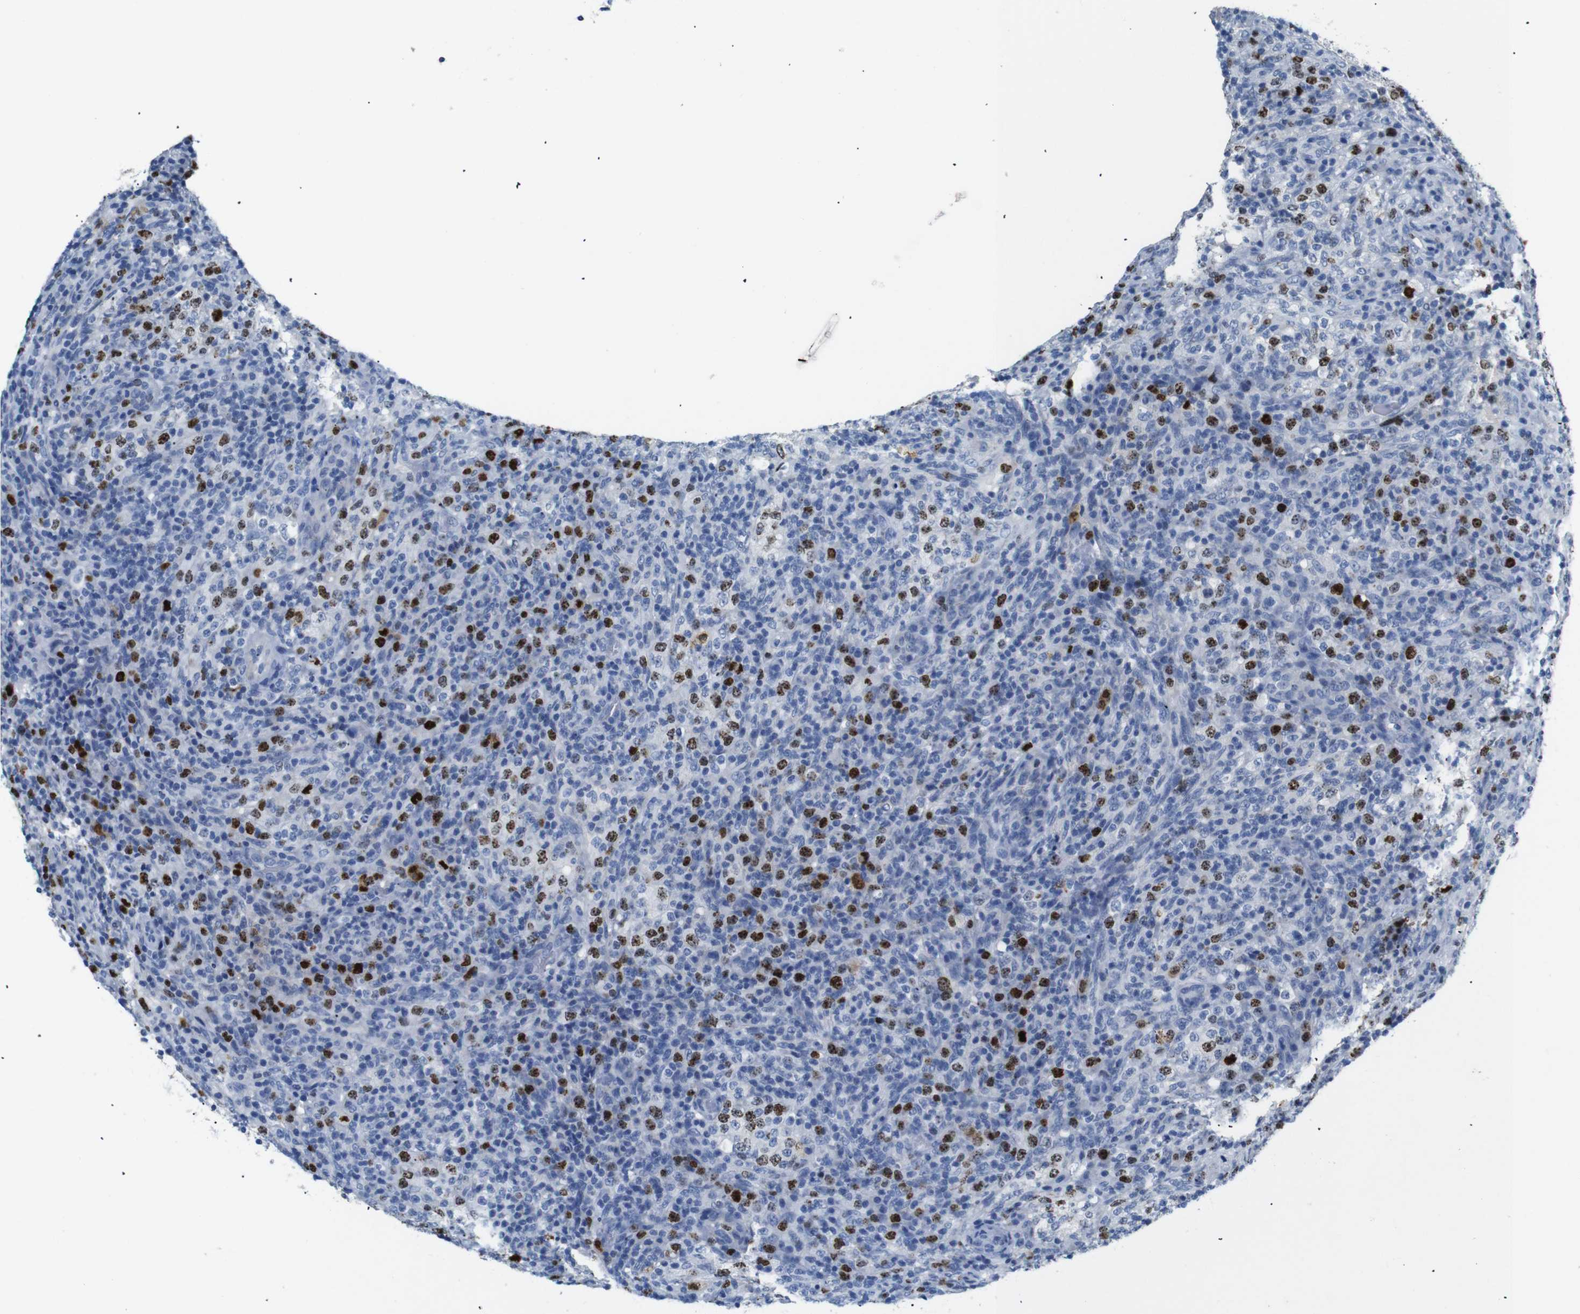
{"staining": {"intensity": "strong", "quantity": "25%-75%", "location": "nuclear"}, "tissue": "lymphoma", "cell_type": "Tumor cells", "image_type": "cancer", "snomed": [{"axis": "morphology", "description": "Malignant lymphoma, non-Hodgkin's type, High grade"}, {"axis": "topography", "description": "Lymph node"}], "caption": "Lymphoma stained with a brown dye exhibits strong nuclear positive expression in about 25%-75% of tumor cells.", "gene": "INCENP", "patient": {"sex": "female", "age": 76}}